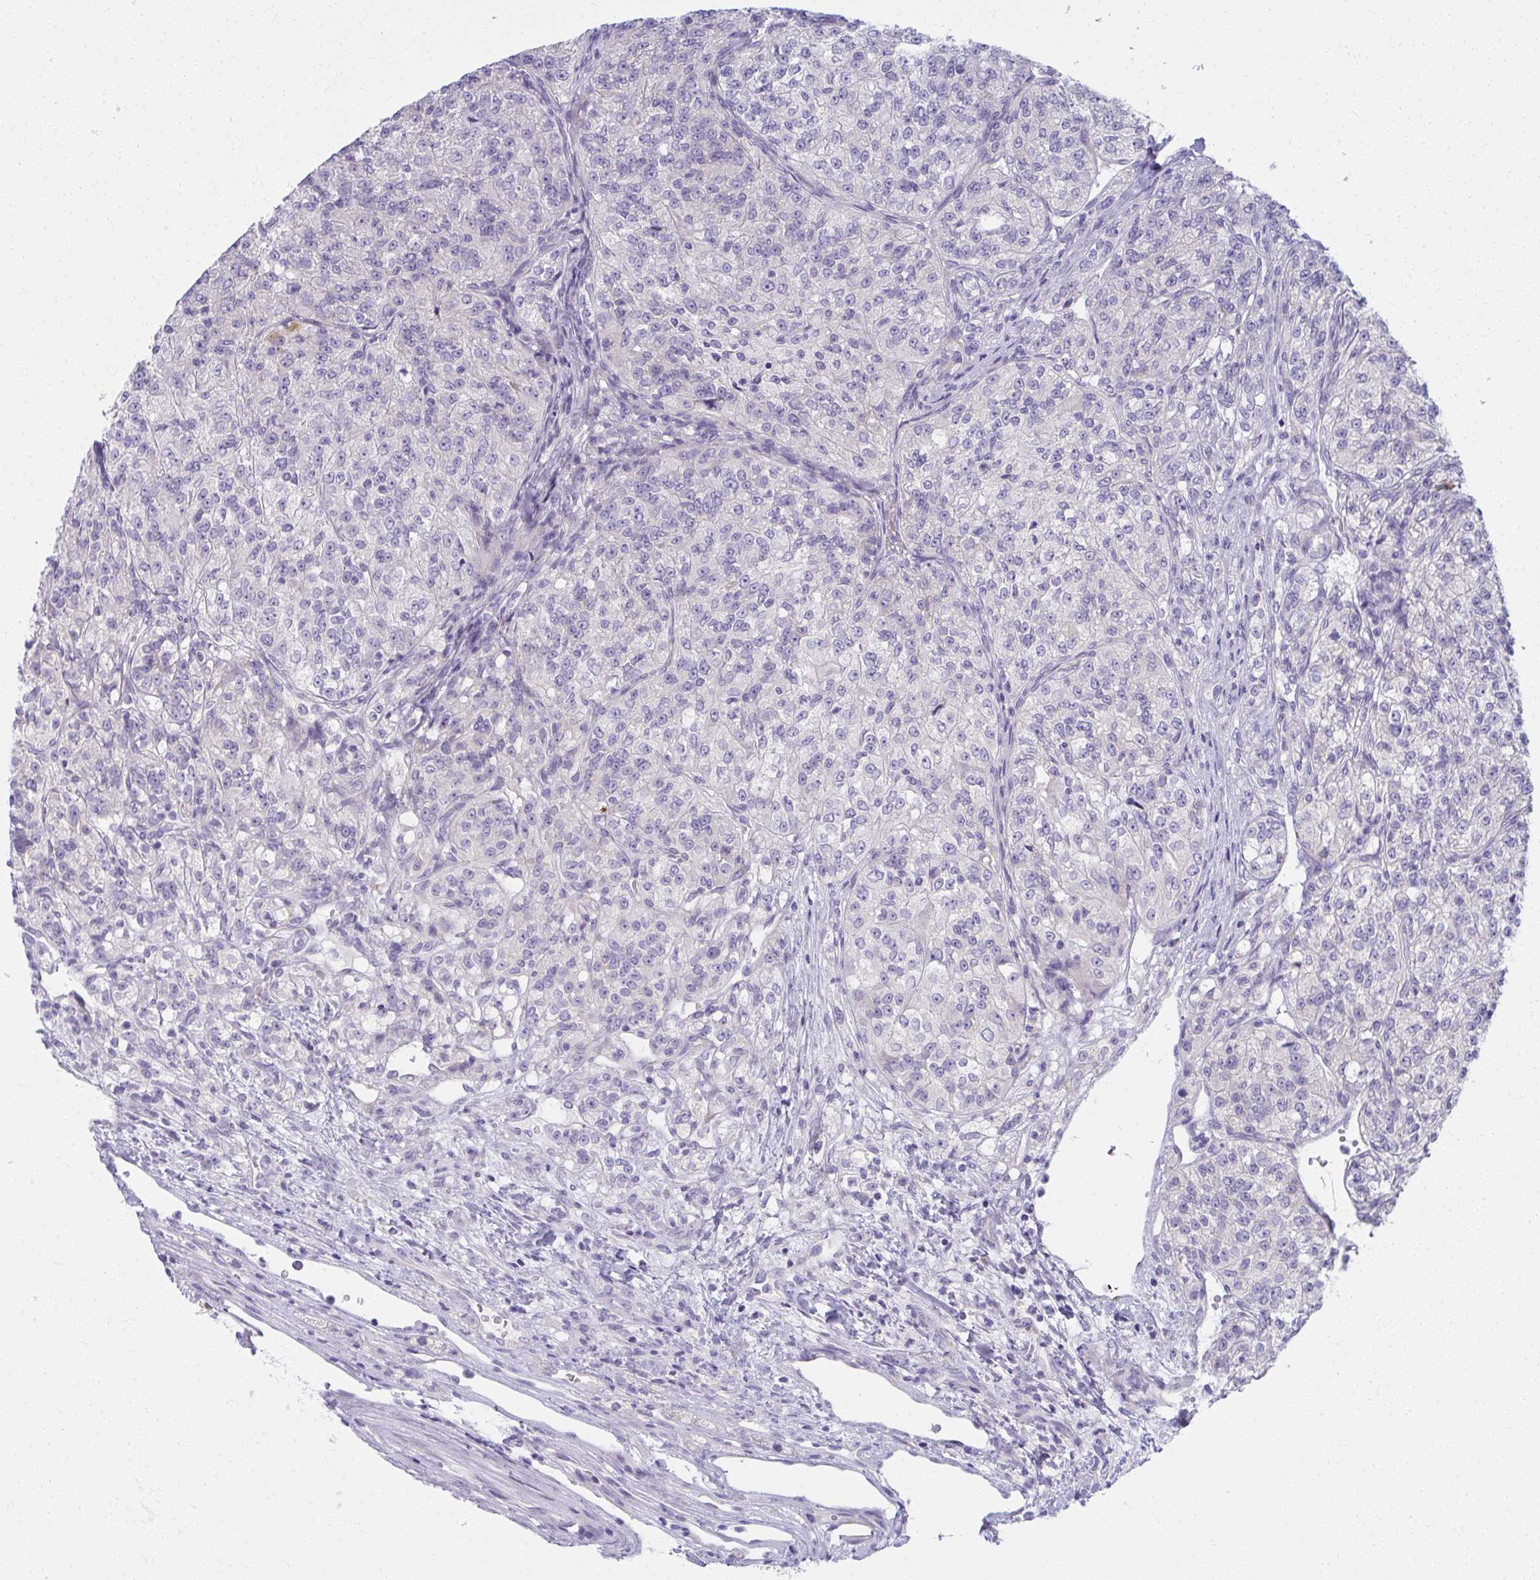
{"staining": {"intensity": "negative", "quantity": "none", "location": "none"}, "tissue": "renal cancer", "cell_type": "Tumor cells", "image_type": "cancer", "snomed": [{"axis": "morphology", "description": "Adenocarcinoma, NOS"}, {"axis": "topography", "description": "Kidney"}], "caption": "IHC micrograph of neoplastic tissue: renal adenocarcinoma stained with DAB exhibits no significant protein expression in tumor cells.", "gene": "FASLG", "patient": {"sex": "female", "age": 63}}